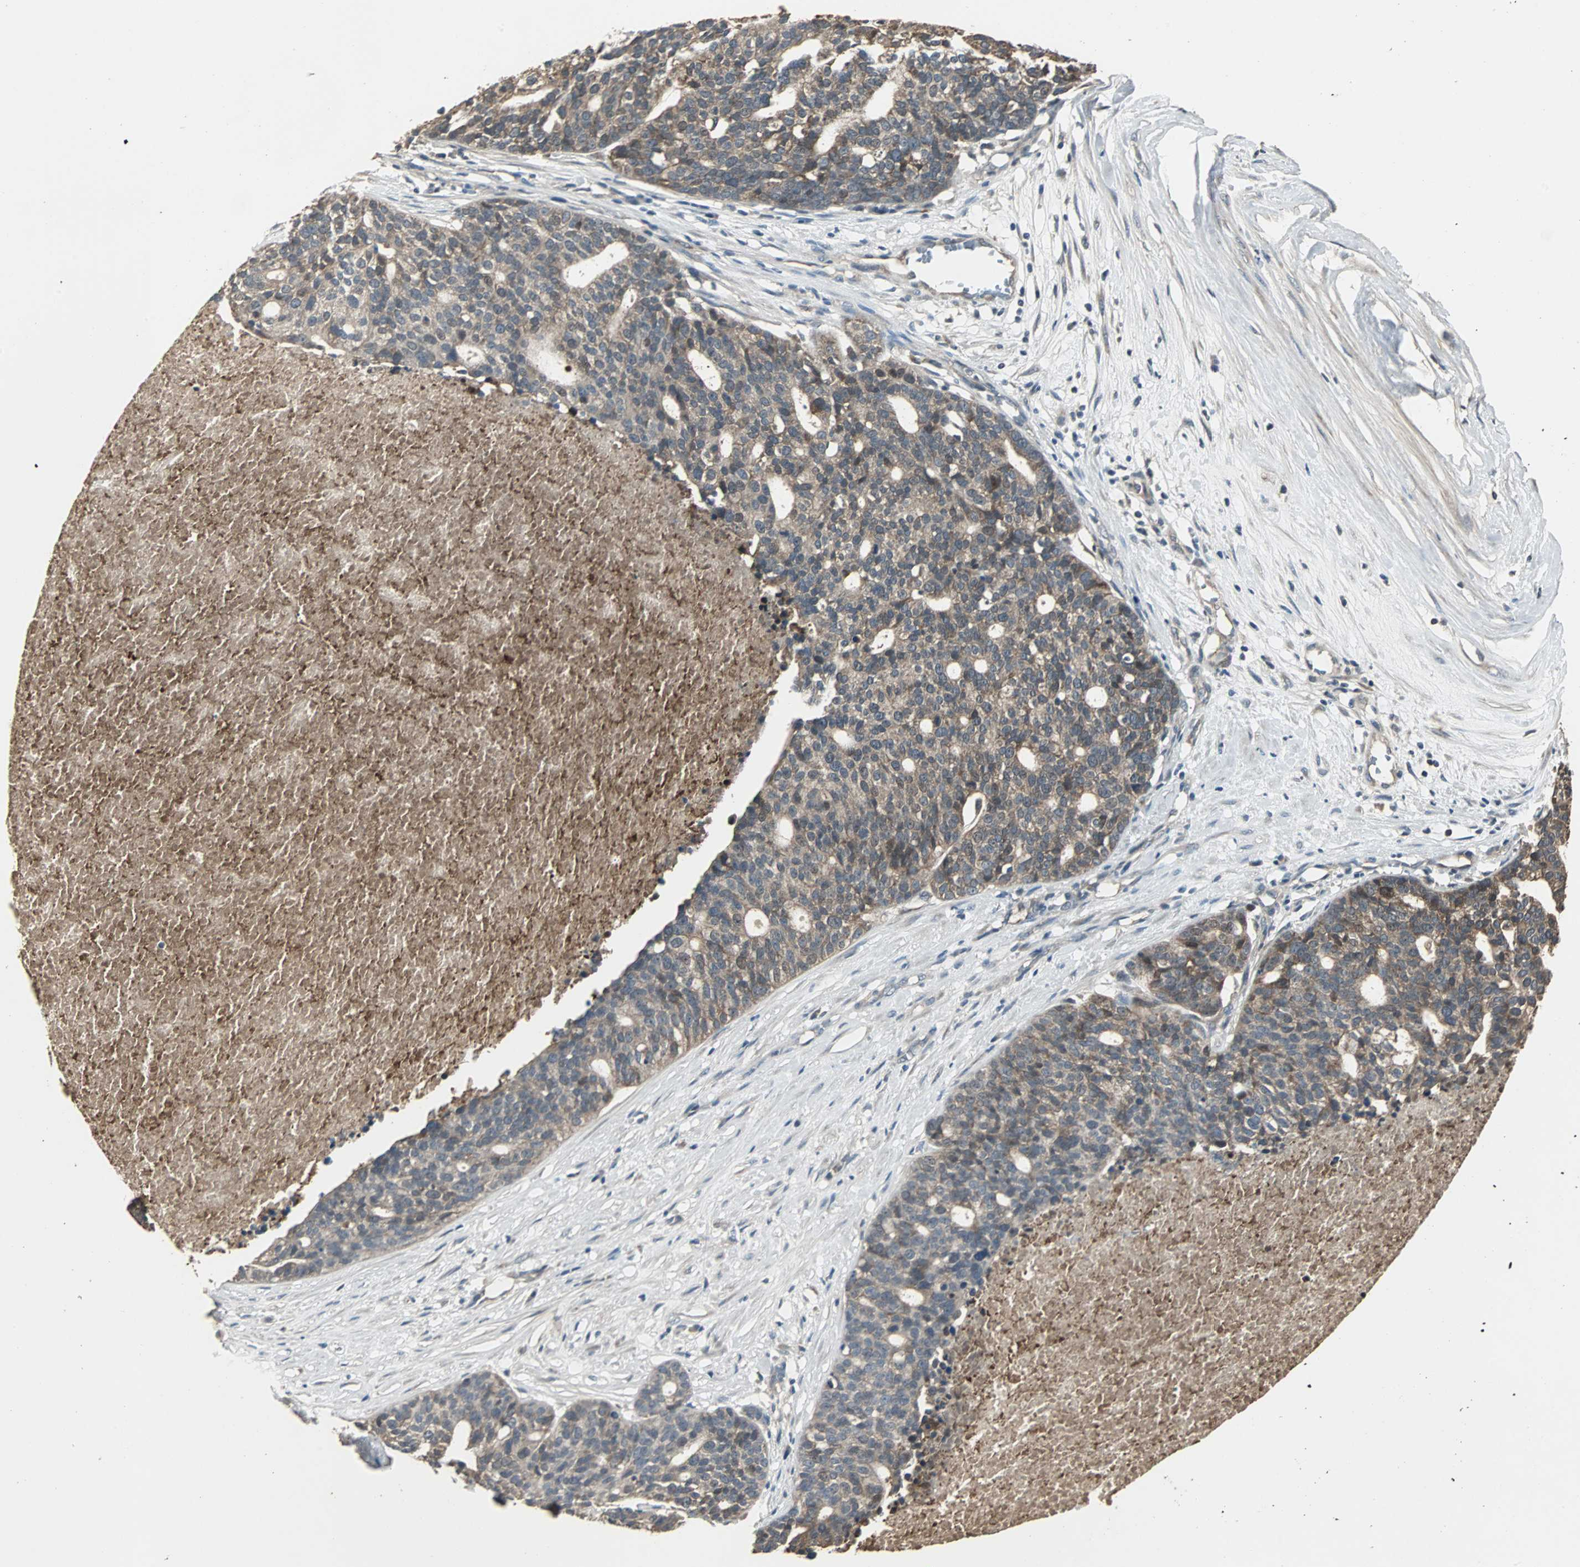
{"staining": {"intensity": "moderate", "quantity": "25%-75%", "location": "cytoplasmic/membranous"}, "tissue": "ovarian cancer", "cell_type": "Tumor cells", "image_type": "cancer", "snomed": [{"axis": "morphology", "description": "Cystadenocarcinoma, serous, NOS"}, {"axis": "topography", "description": "Ovary"}], "caption": "Brown immunohistochemical staining in ovarian serous cystadenocarcinoma reveals moderate cytoplasmic/membranous positivity in about 25%-75% of tumor cells. Immunohistochemistry stains the protein in brown and the nuclei are stained blue.", "gene": "ABHD2", "patient": {"sex": "female", "age": 59}}